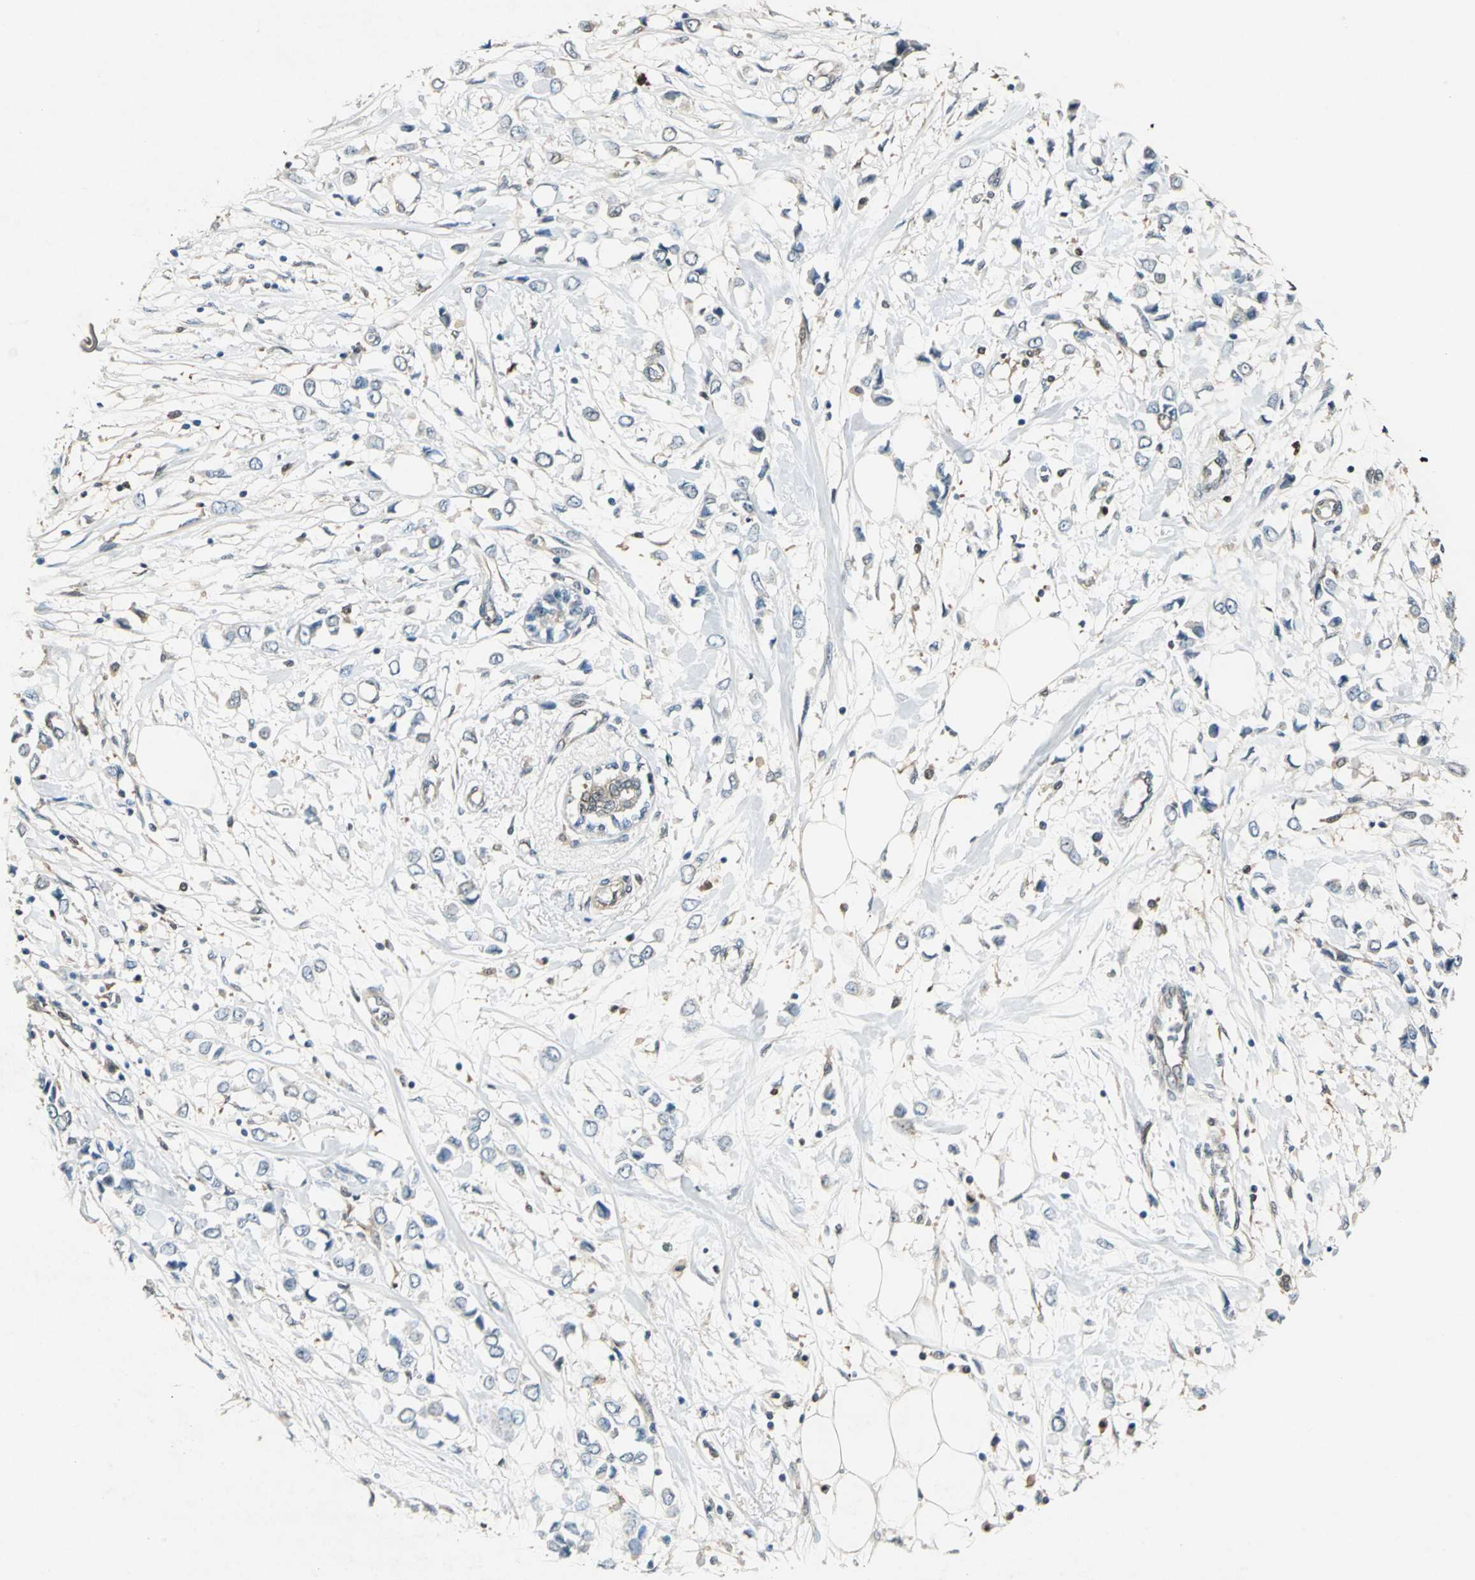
{"staining": {"intensity": "weak", "quantity": ">75%", "location": "cytoplasmic/membranous"}, "tissue": "breast cancer", "cell_type": "Tumor cells", "image_type": "cancer", "snomed": [{"axis": "morphology", "description": "Lobular carcinoma"}, {"axis": "topography", "description": "Breast"}], "caption": "A photomicrograph showing weak cytoplasmic/membranous positivity in about >75% of tumor cells in lobular carcinoma (breast), as visualized by brown immunohistochemical staining.", "gene": "RRM2B", "patient": {"sex": "female", "age": 51}}